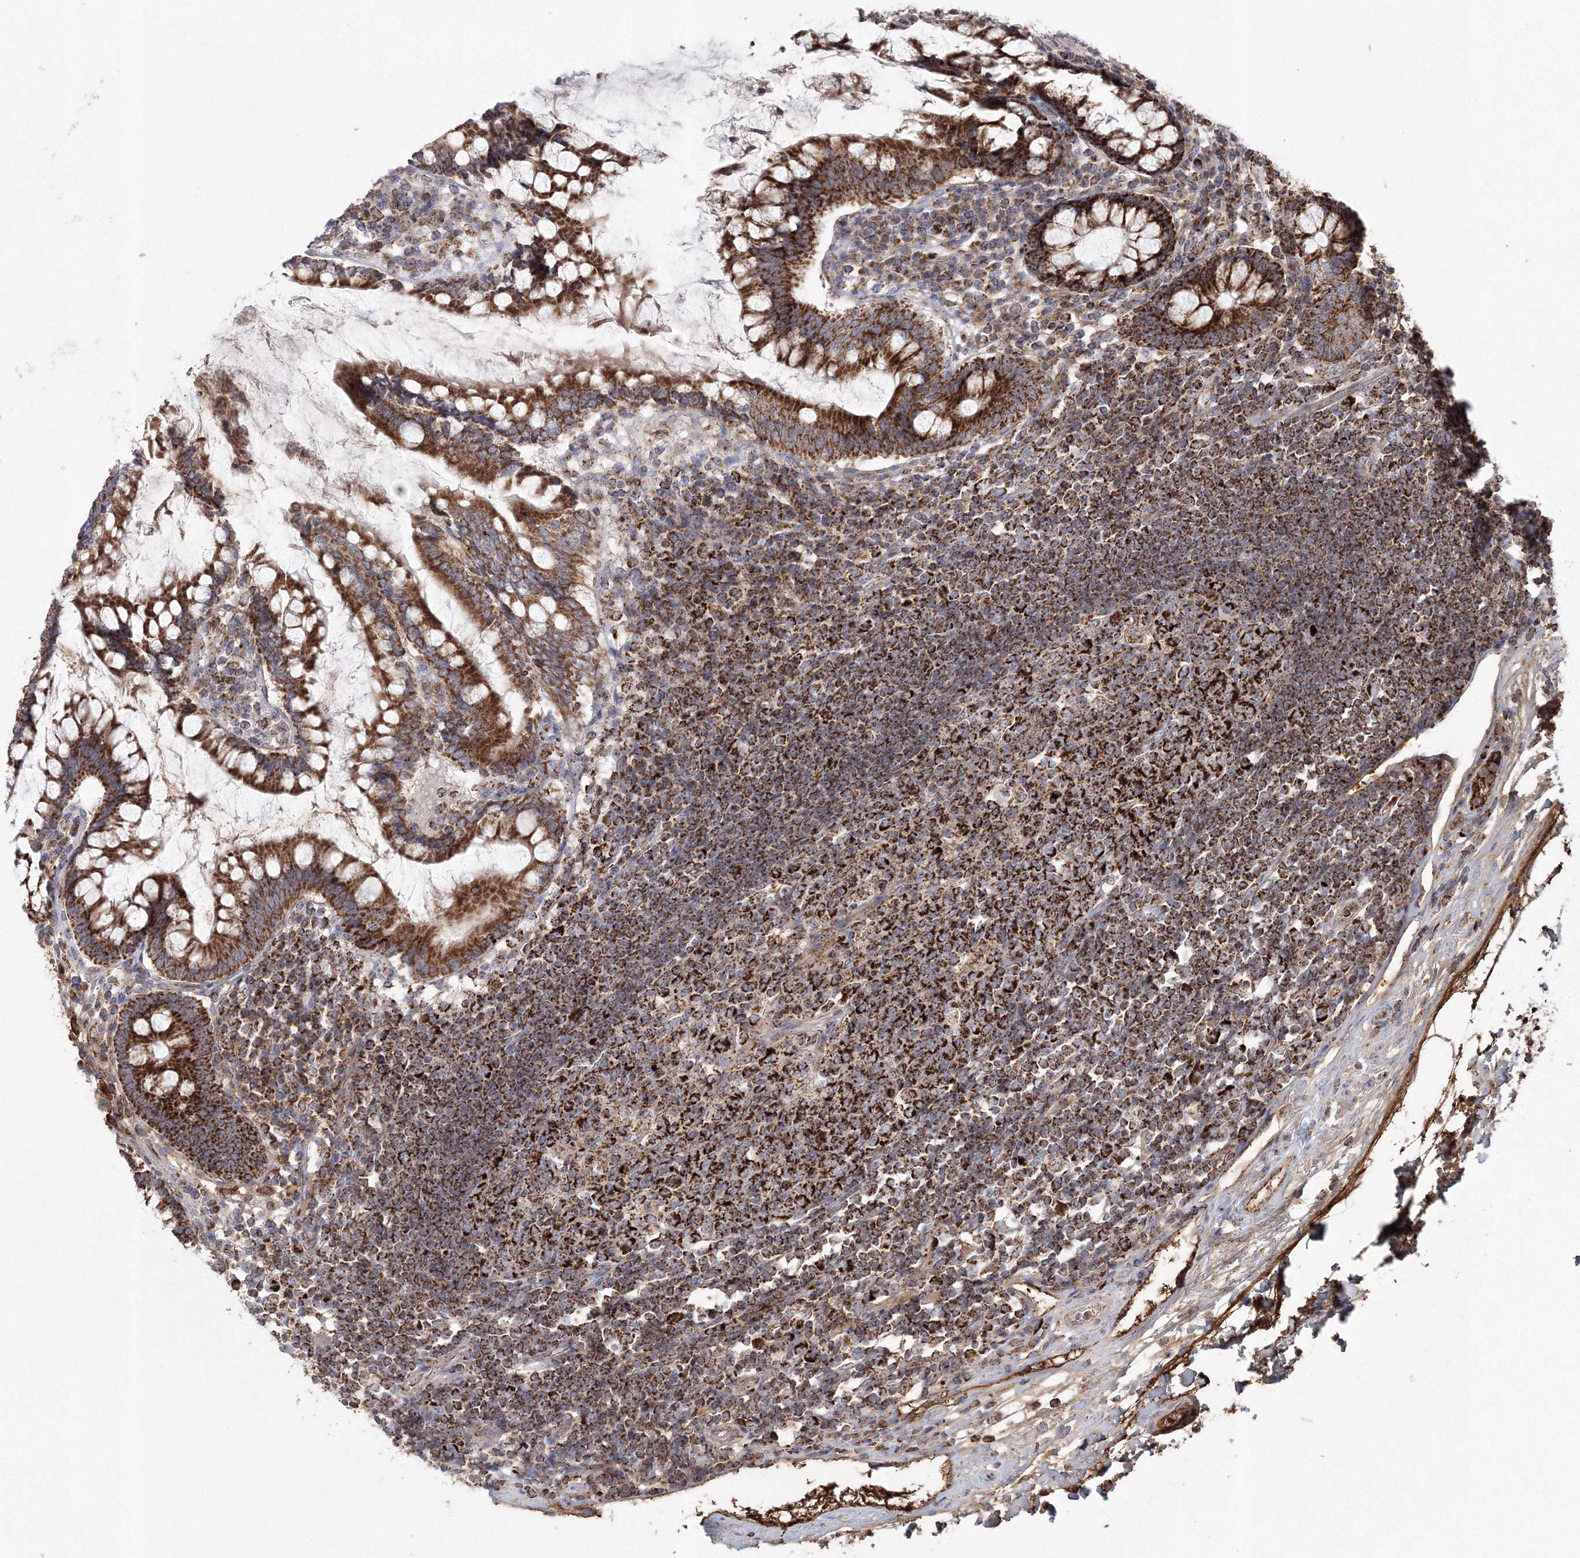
{"staining": {"intensity": "moderate", "quantity": ">75%", "location": "cytoplasmic/membranous"}, "tissue": "colon", "cell_type": "Endothelial cells", "image_type": "normal", "snomed": [{"axis": "morphology", "description": "Normal tissue, NOS"}, {"axis": "topography", "description": "Colon"}], "caption": "High-magnification brightfield microscopy of unremarkable colon stained with DAB (3,3'-diaminobenzidine) (brown) and counterstained with hematoxylin (blue). endothelial cells exhibit moderate cytoplasmic/membranous expression is seen in approximately>75% of cells.", "gene": "GRPEL1", "patient": {"sex": "female", "age": 79}}